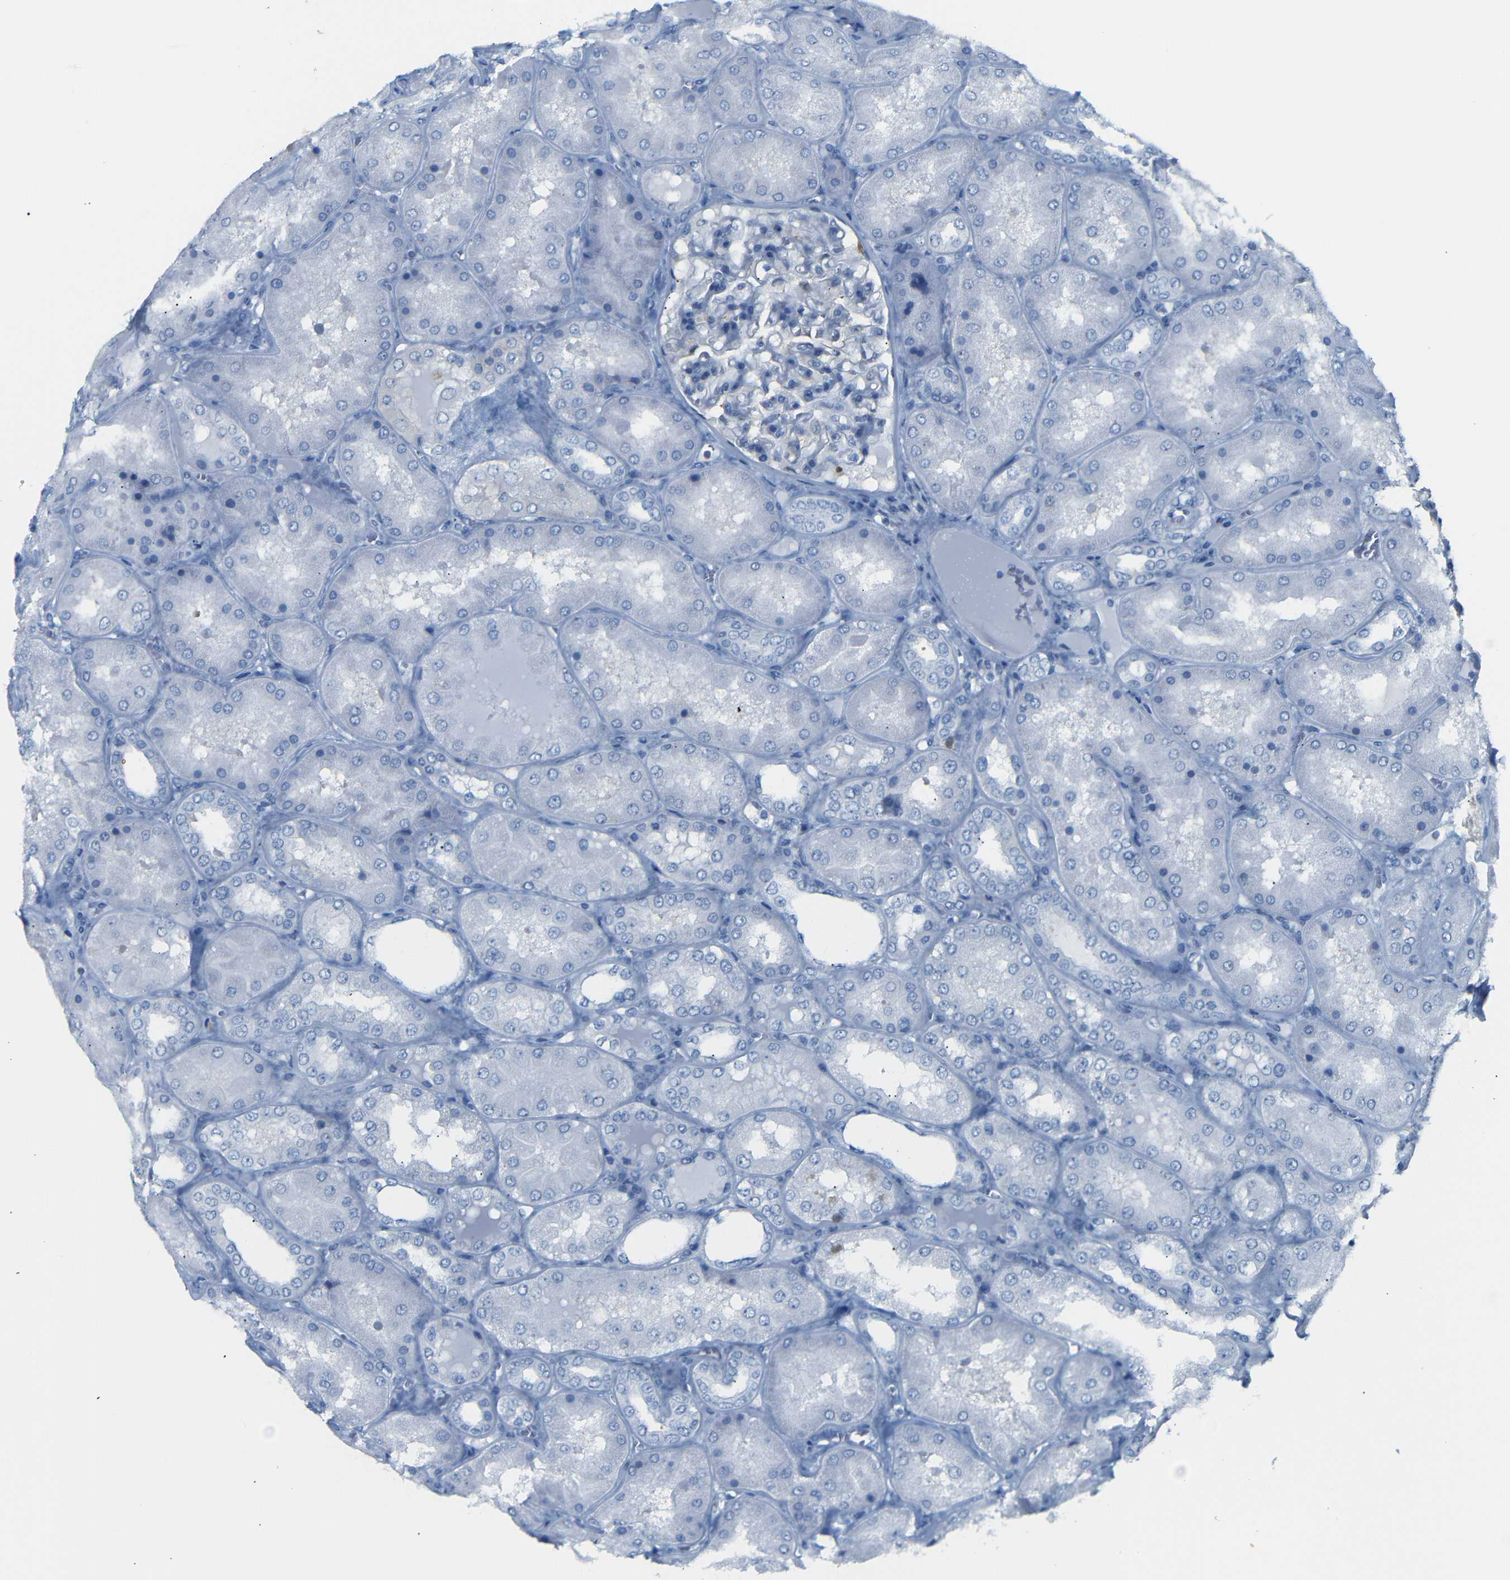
{"staining": {"intensity": "negative", "quantity": "none", "location": "none"}, "tissue": "kidney", "cell_type": "Cells in glomeruli", "image_type": "normal", "snomed": [{"axis": "morphology", "description": "Normal tissue, NOS"}, {"axis": "topography", "description": "Kidney"}], "caption": "Kidney was stained to show a protein in brown. There is no significant expression in cells in glomeruli.", "gene": "FCRL1", "patient": {"sex": "female", "age": 56}}